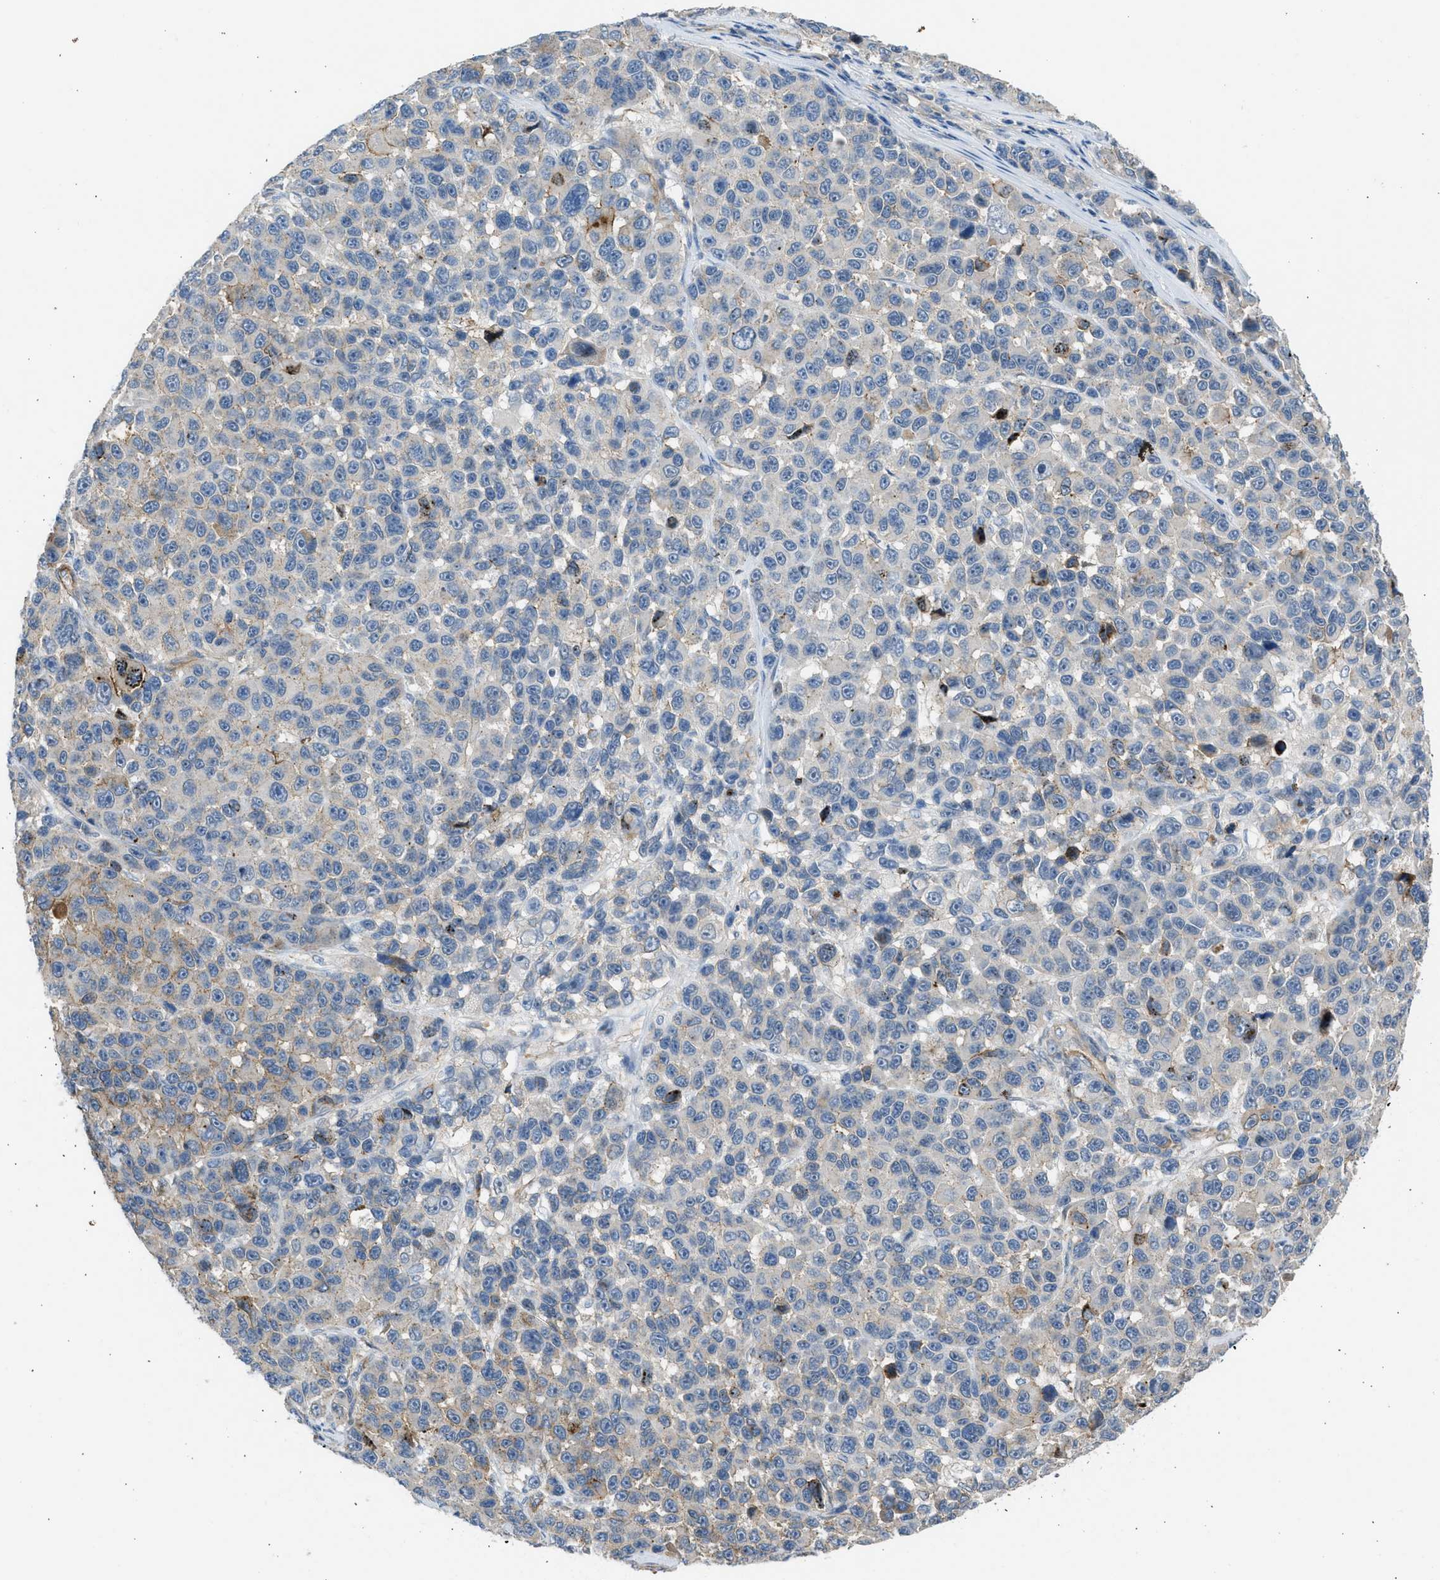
{"staining": {"intensity": "negative", "quantity": "none", "location": "none"}, "tissue": "melanoma", "cell_type": "Tumor cells", "image_type": "cancer", "snomed": [{"axis": "morphology", "description": "Malignant melanoma, NOS"}, {"axis": "topography", "description": "Skin"}], "caption": "There is no significant staining in tumor cells of malignant melanoma.", "gene": "PCNX3", "patient": {"sex": "male", "age": 53}}